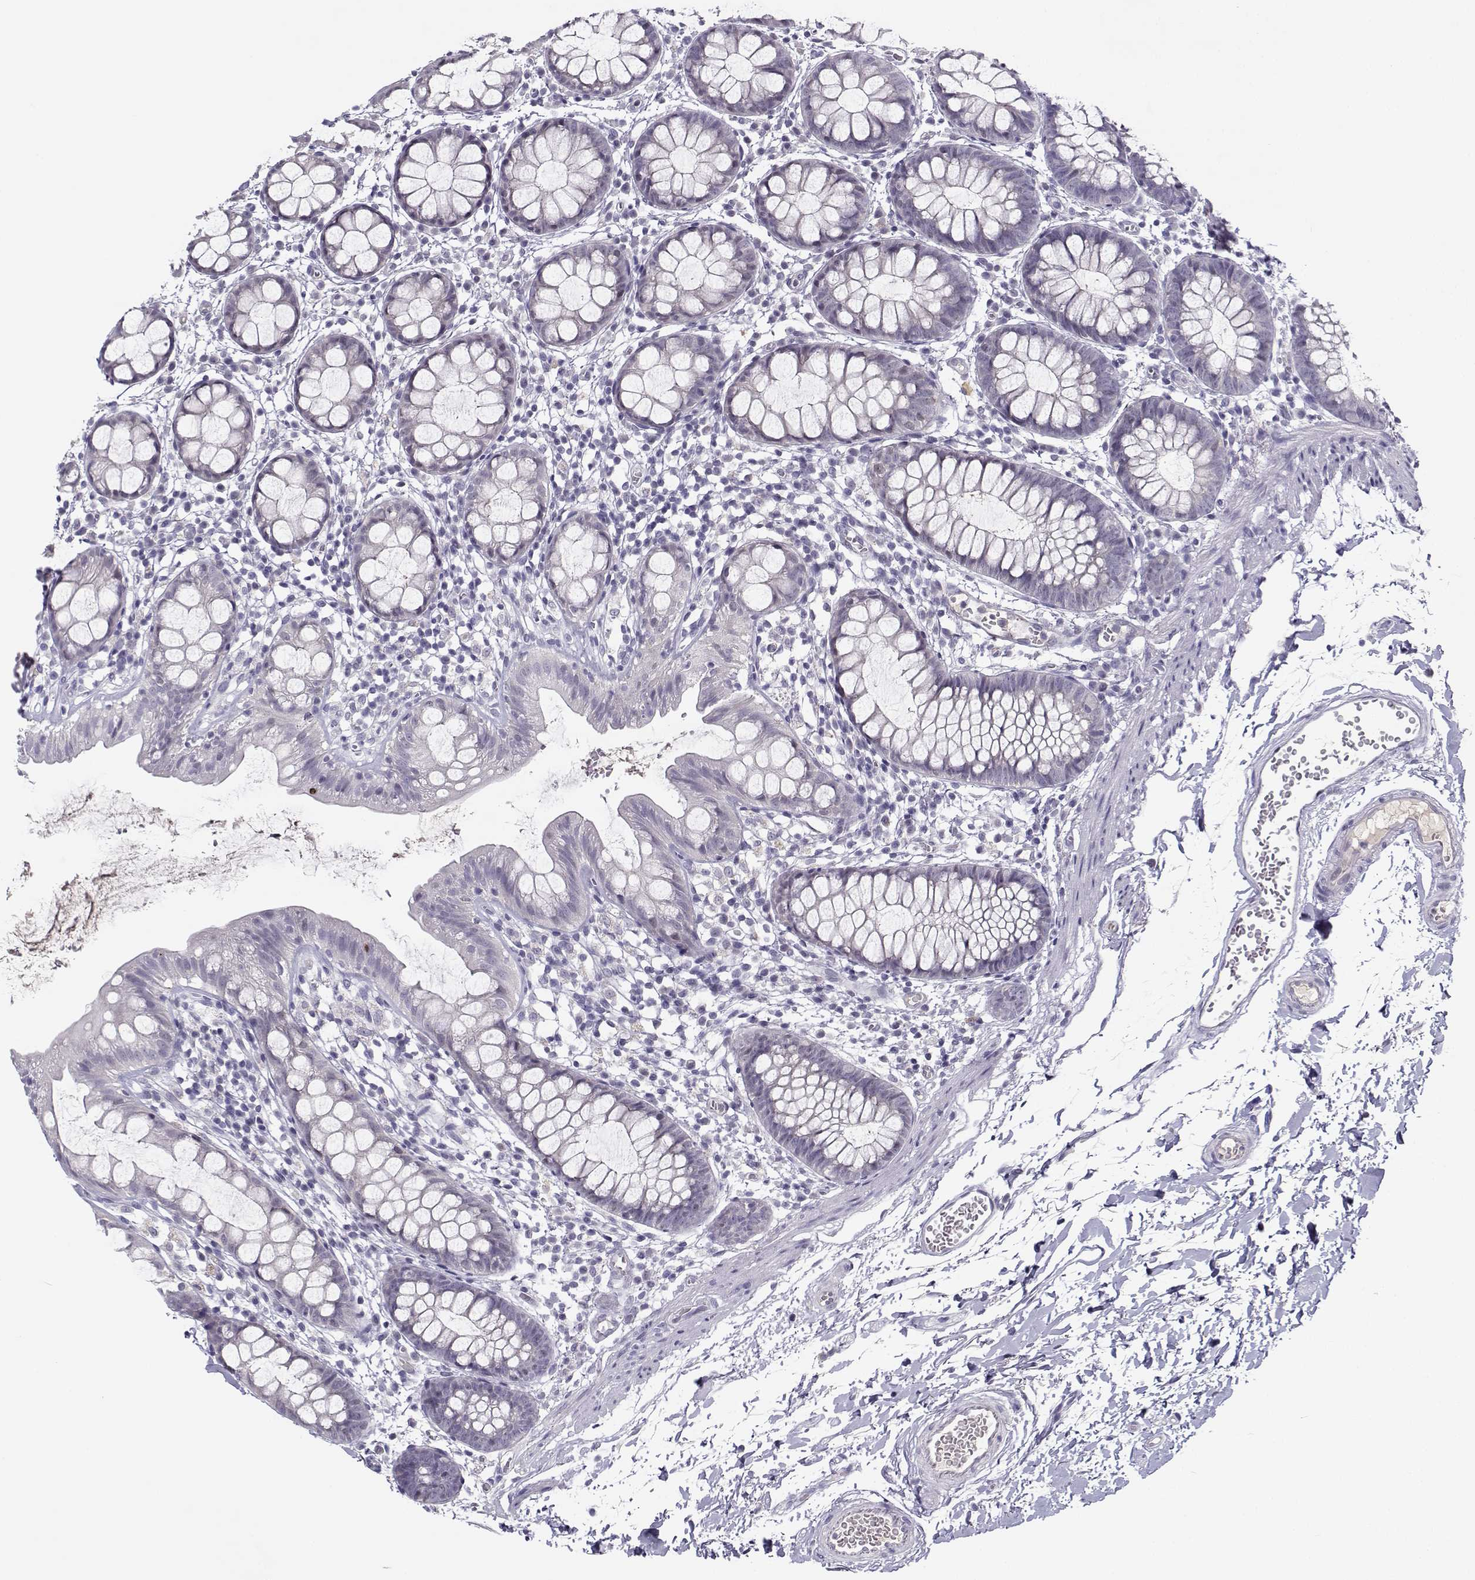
{"staining": {"intensity": "negative", "quantity": "none", "location": "none"}, "tissue": "rectum", "cell_type": "Glandular cells", "image_type": "normal", "snomed": [{"axis": "morphology", "description": "Normal tissue, NOS"}, {"axis": "topography", "description": "Rectum"}], "caption": "This is an immunohistochemistry (IHC) histopathology image of benign human rectum. There is no staining in glandular cells.", "gene": "CFAP77", "patient": {"sex": "male", "age": 57}}